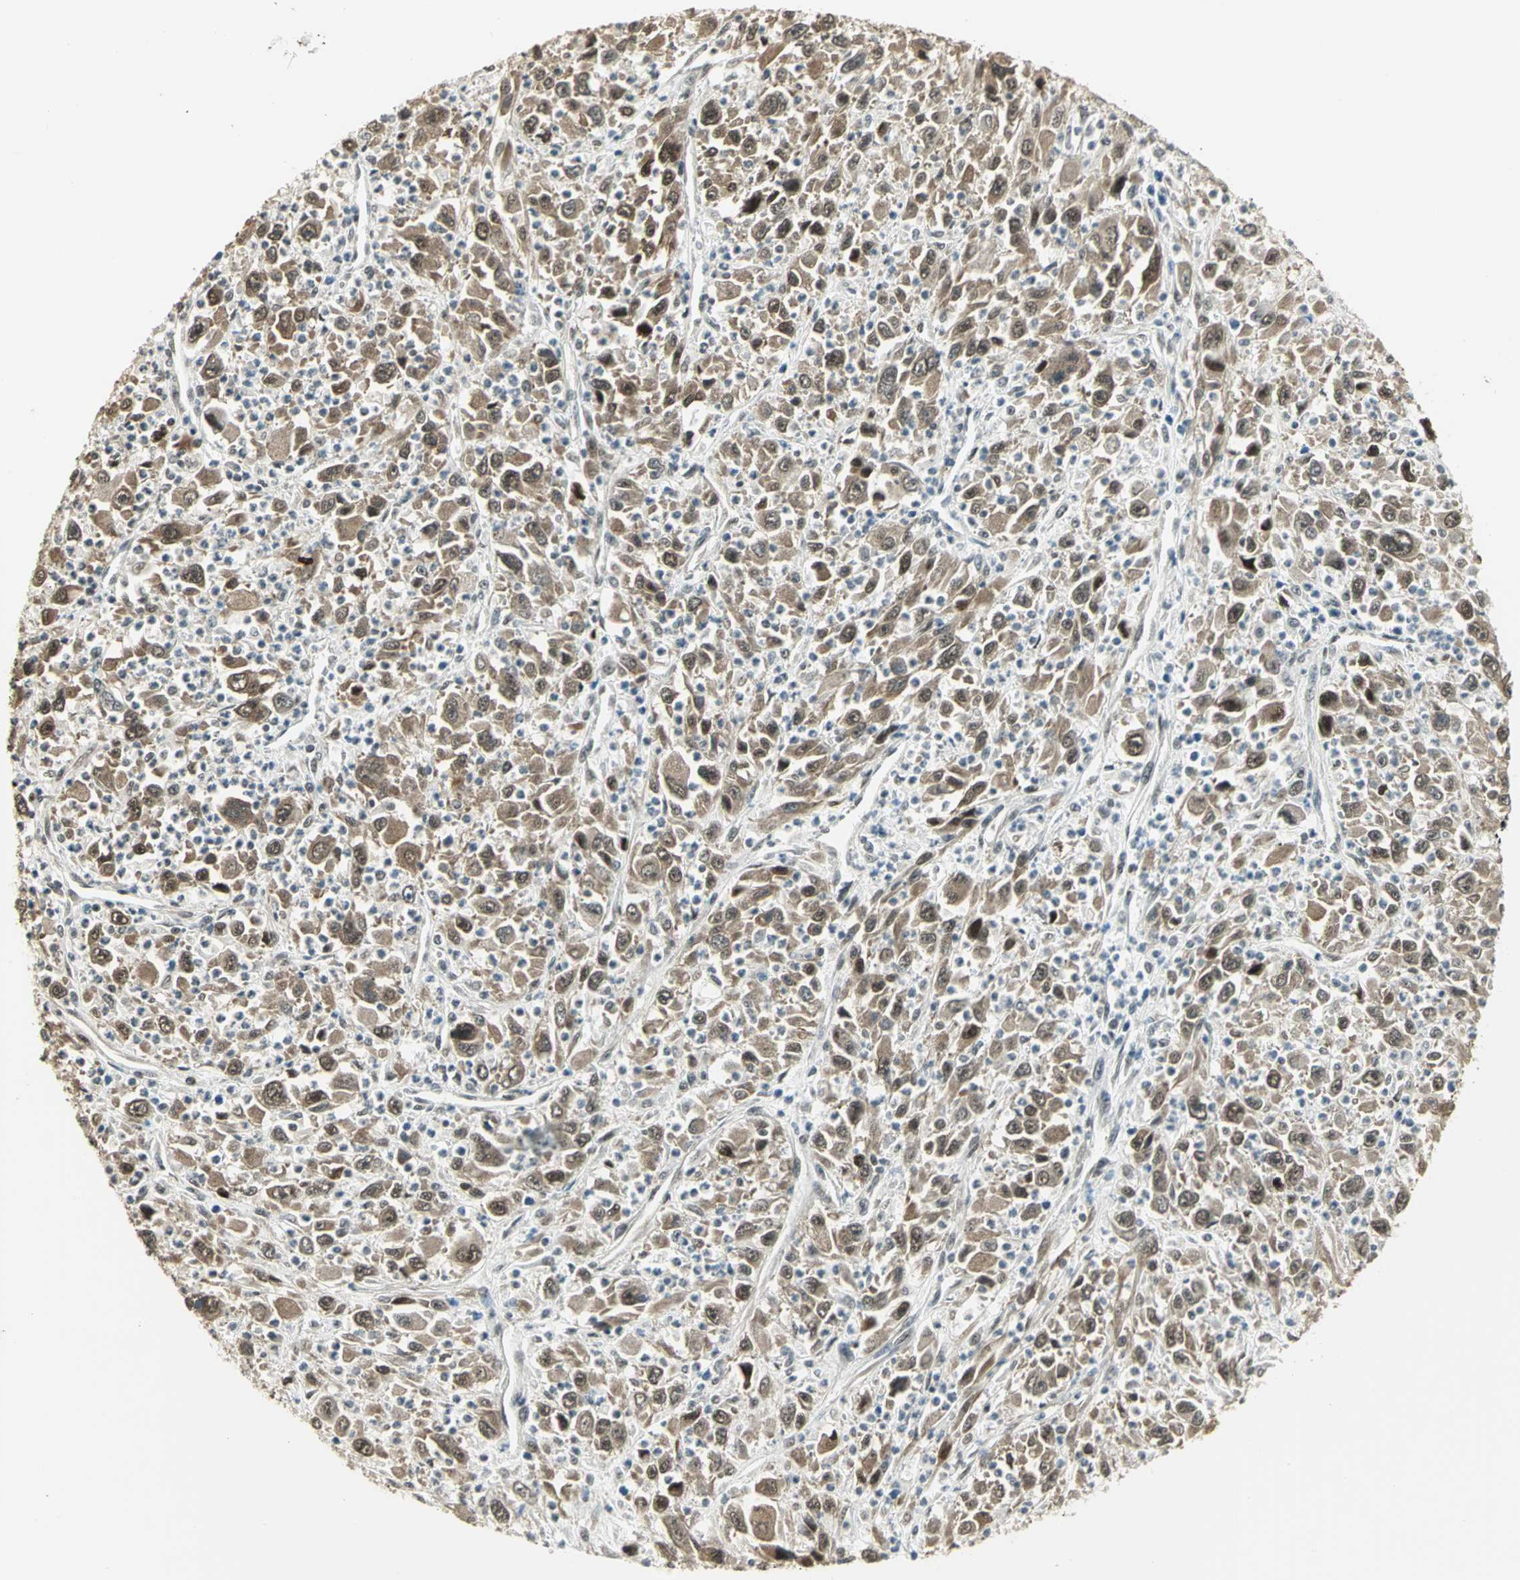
{"staining": {"intensity": "moderate", "quantity": ">75%", "location": "cytoplasmic/membranous"}, "tissue": "melanoma", "cell_type": "Tumor cells", "image_type": "cancer", "snomed": [{"axis": "morphology", "description": "Malignant melanoma, Metastatic site"}, {"axis": "topography", "description": "Skin"}], "caption": "This histopathology image reveals malignant melanoma (metastatic site) stained with IHC to label a protein in brown. The cytoplasmic/membranous of tumor cells show moderate positivity for the protein. Nuclei are counter-stained blue.", "gene": "CDC34", "patient": {"sex": "female", "age": 56}}